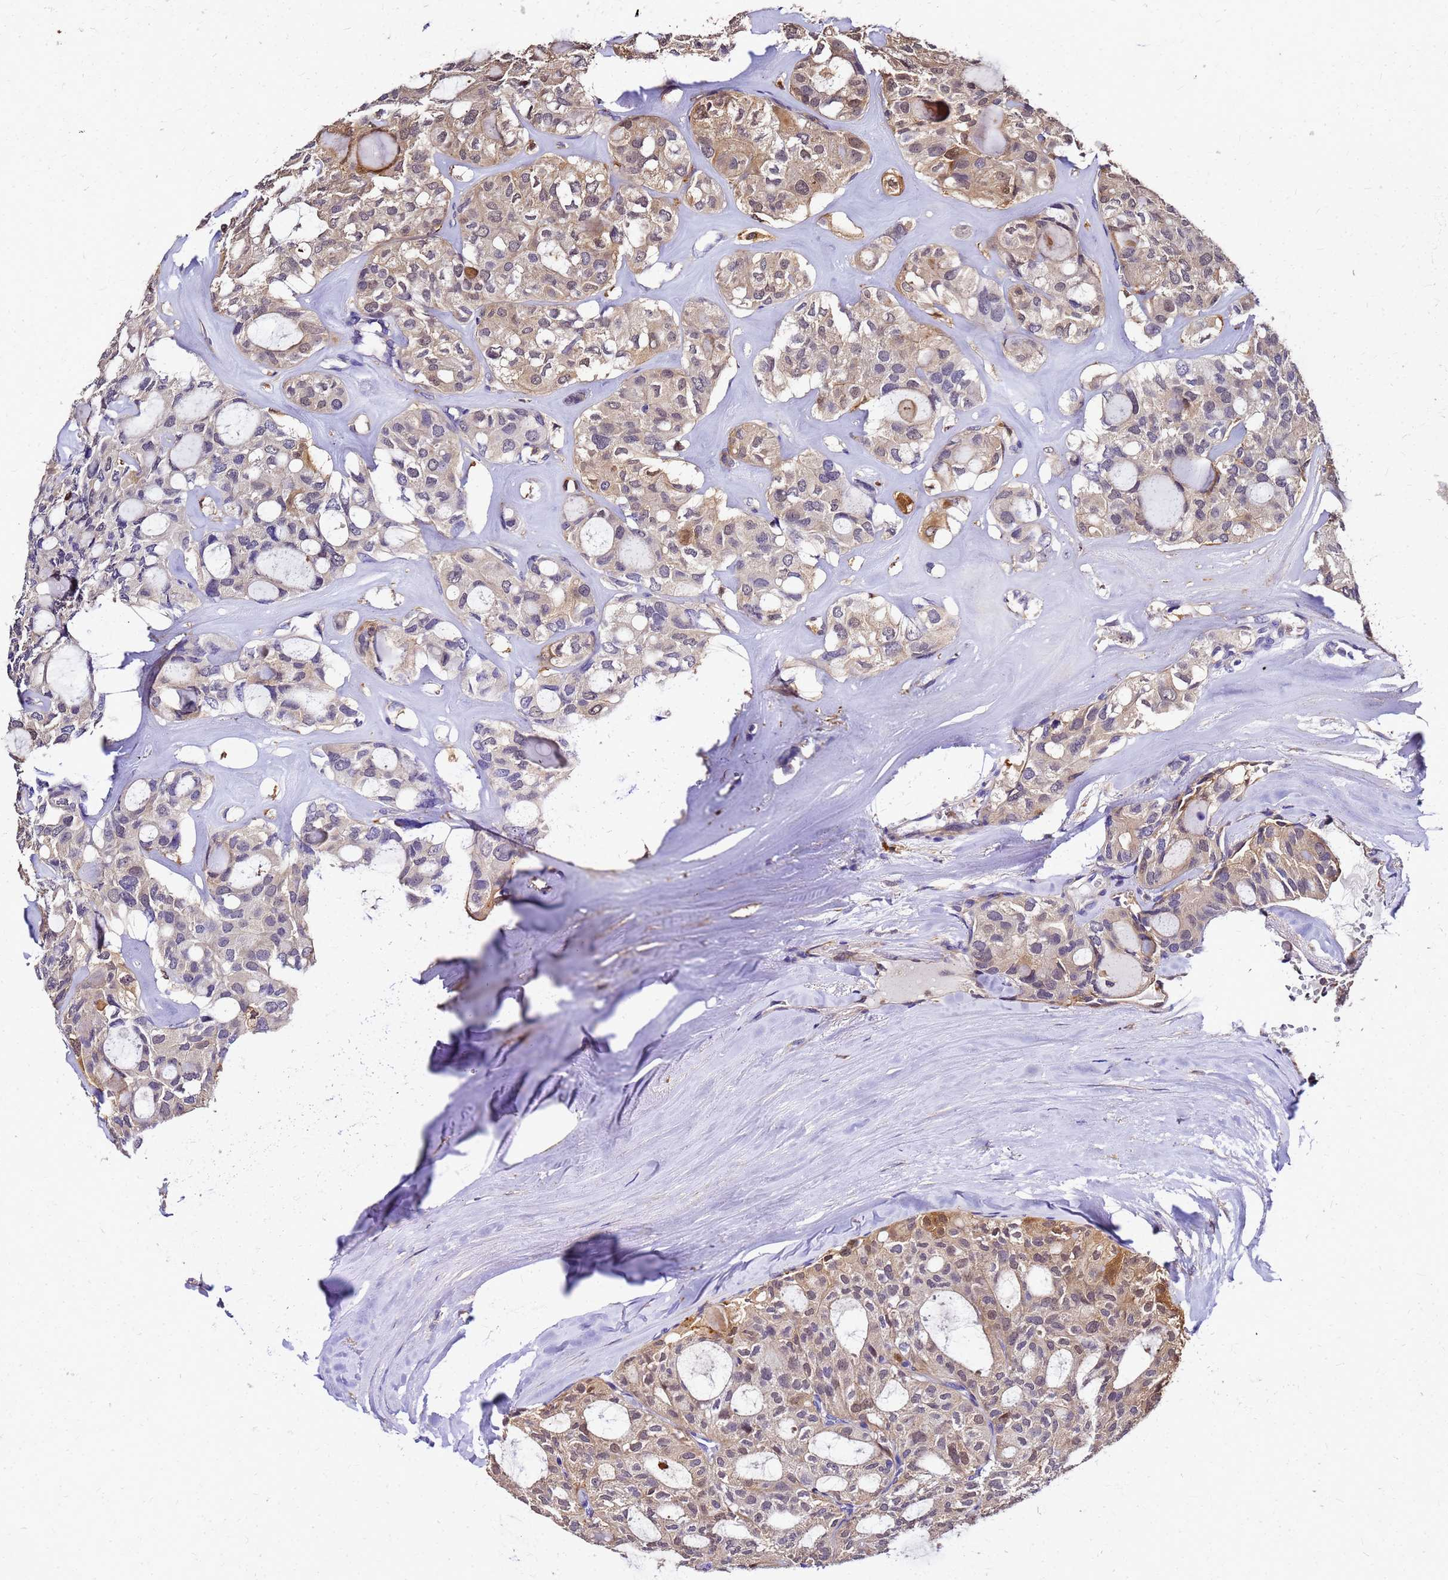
{"staining": {"intensity": "moderate", "quantity": "<25%", "location": "cytoplasmic/membranous,nuclear"}, "tissue": "thyroid cancer", "cell_type": "Tumor cells", "image_type": "cancer", "snomed": [{"axis": "morphology", "description": "Follicular adenoma carcinoma, NOS"}, {"axis": "topography", "description": "Thyroid gland"}], "caption": "Immunohistochemical staining of human follicular adenoma carcinoma (thyroid) reveals low levels of moderate cytoplasmic/membranous and nuclear expression in approximately <25% of tumor cells.", "gene": "S100A11", "patient": {"sex": "male", "age": 75}}